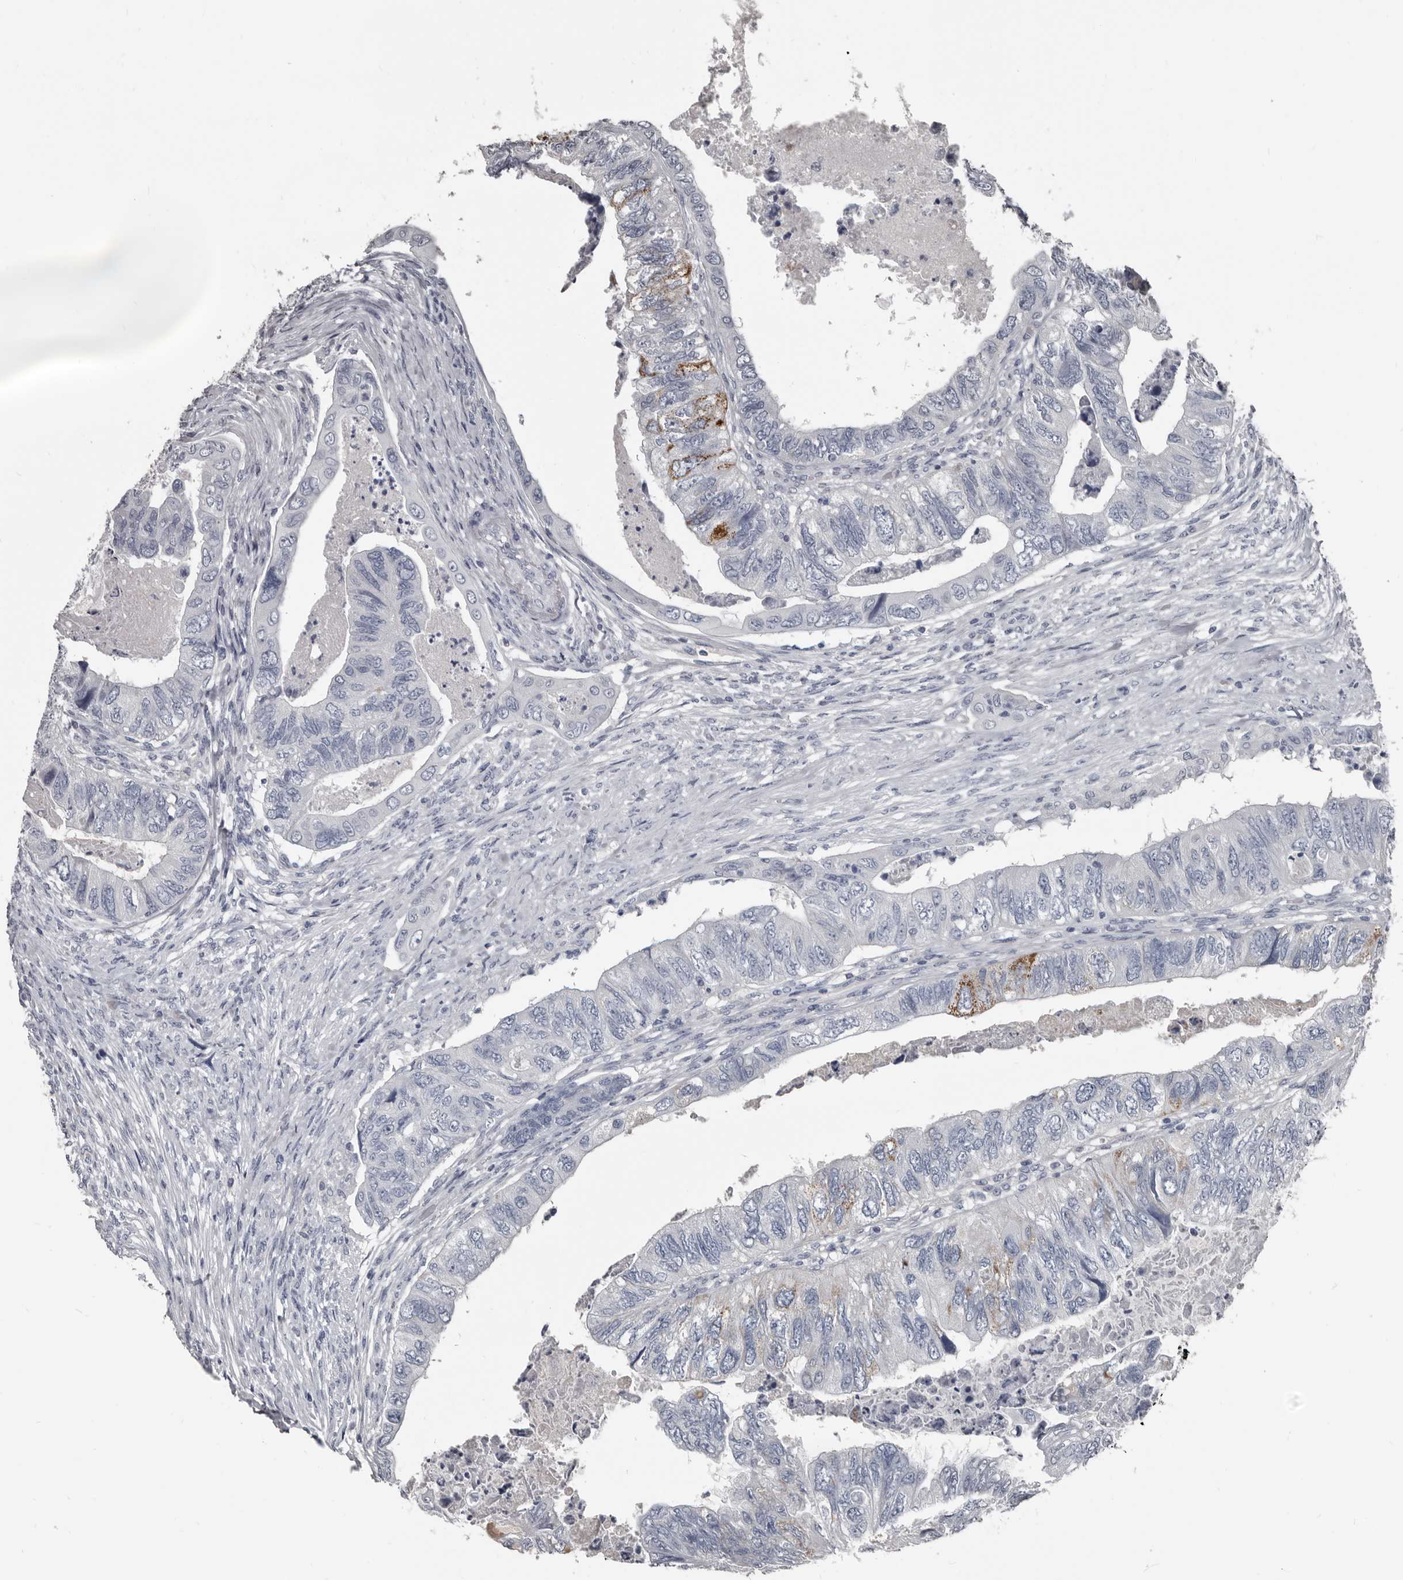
{"staining": {"intensity": "moderate", "quantity": "<25%", "location": "cytoplasmic/membranous"}, "tissue": "colorectal cancer", "cell_type": "Tumor cells", "image_type": "cancer", "snomed": [{"axis": "morphology", "description": "Adenocarcinoma, NOS"}, {"axis": "topography", "description": "Rectum"}], "caption": "Adenocarcinoma (colorectal) stained with a brown dye displays moderate cytoplasmic/membranous positive staining in approximately <25% of tumor cells.", "gene": "GREB1", "patient": {"sex": "male", "age": 63}}